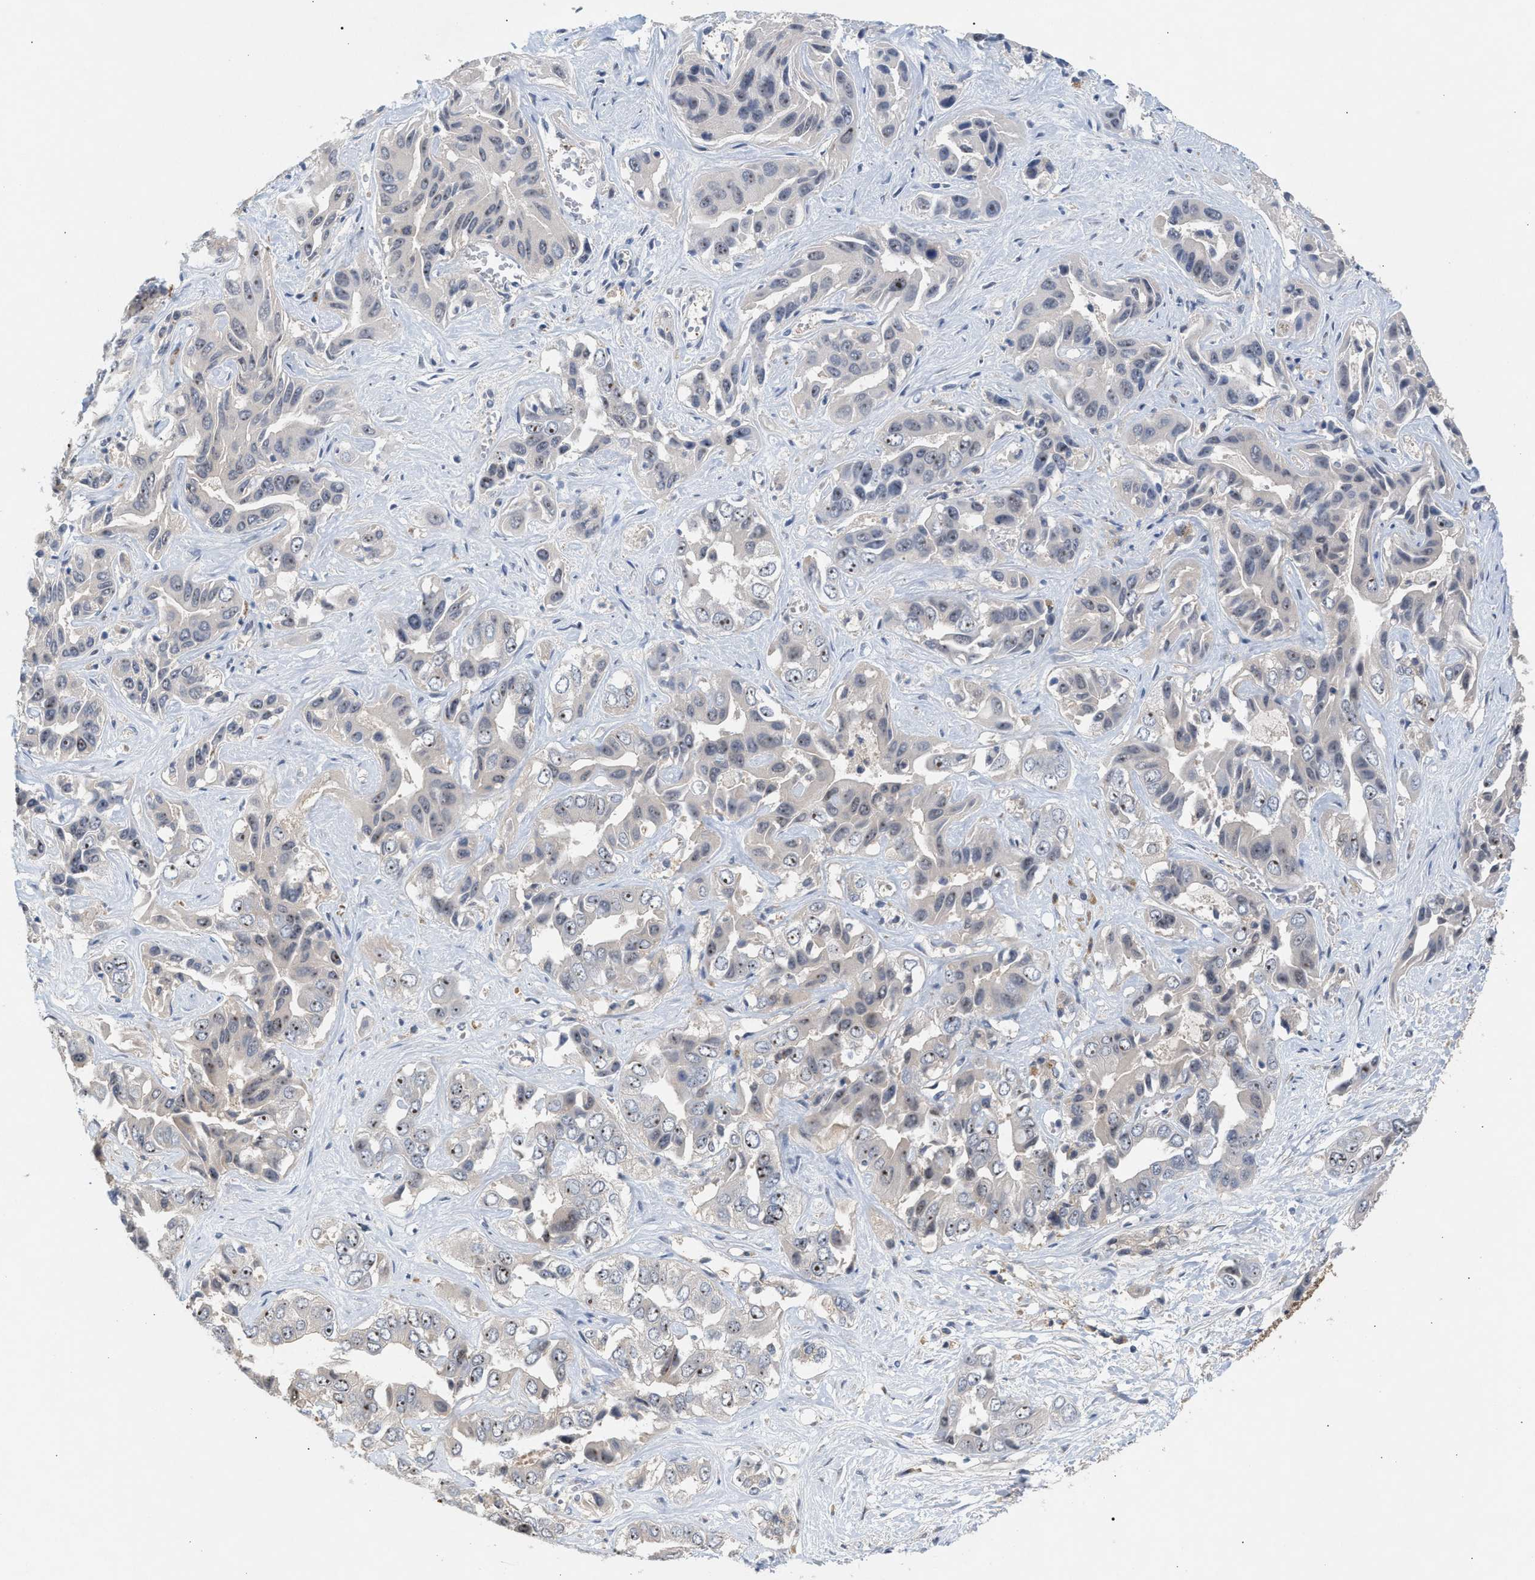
{"staining": {"intensity": "negative", "quantity": "none", "location": "none"}, "tissue": "liver cancer", "cell_type": "Tumor cells", "image_type": "cancer", "snomed": [{"axis": "morphology", "description": "Cholangiocarcinoma"}, {"axis": "topography", "description": "Liver"}], "caption": "DAB immunohistochemical staining of cholangiocarcinoma (liver) reveals no significant expression in tumor cells.", "gene": "GLOD4", "patient": {"sex": "female", "age": 52}}